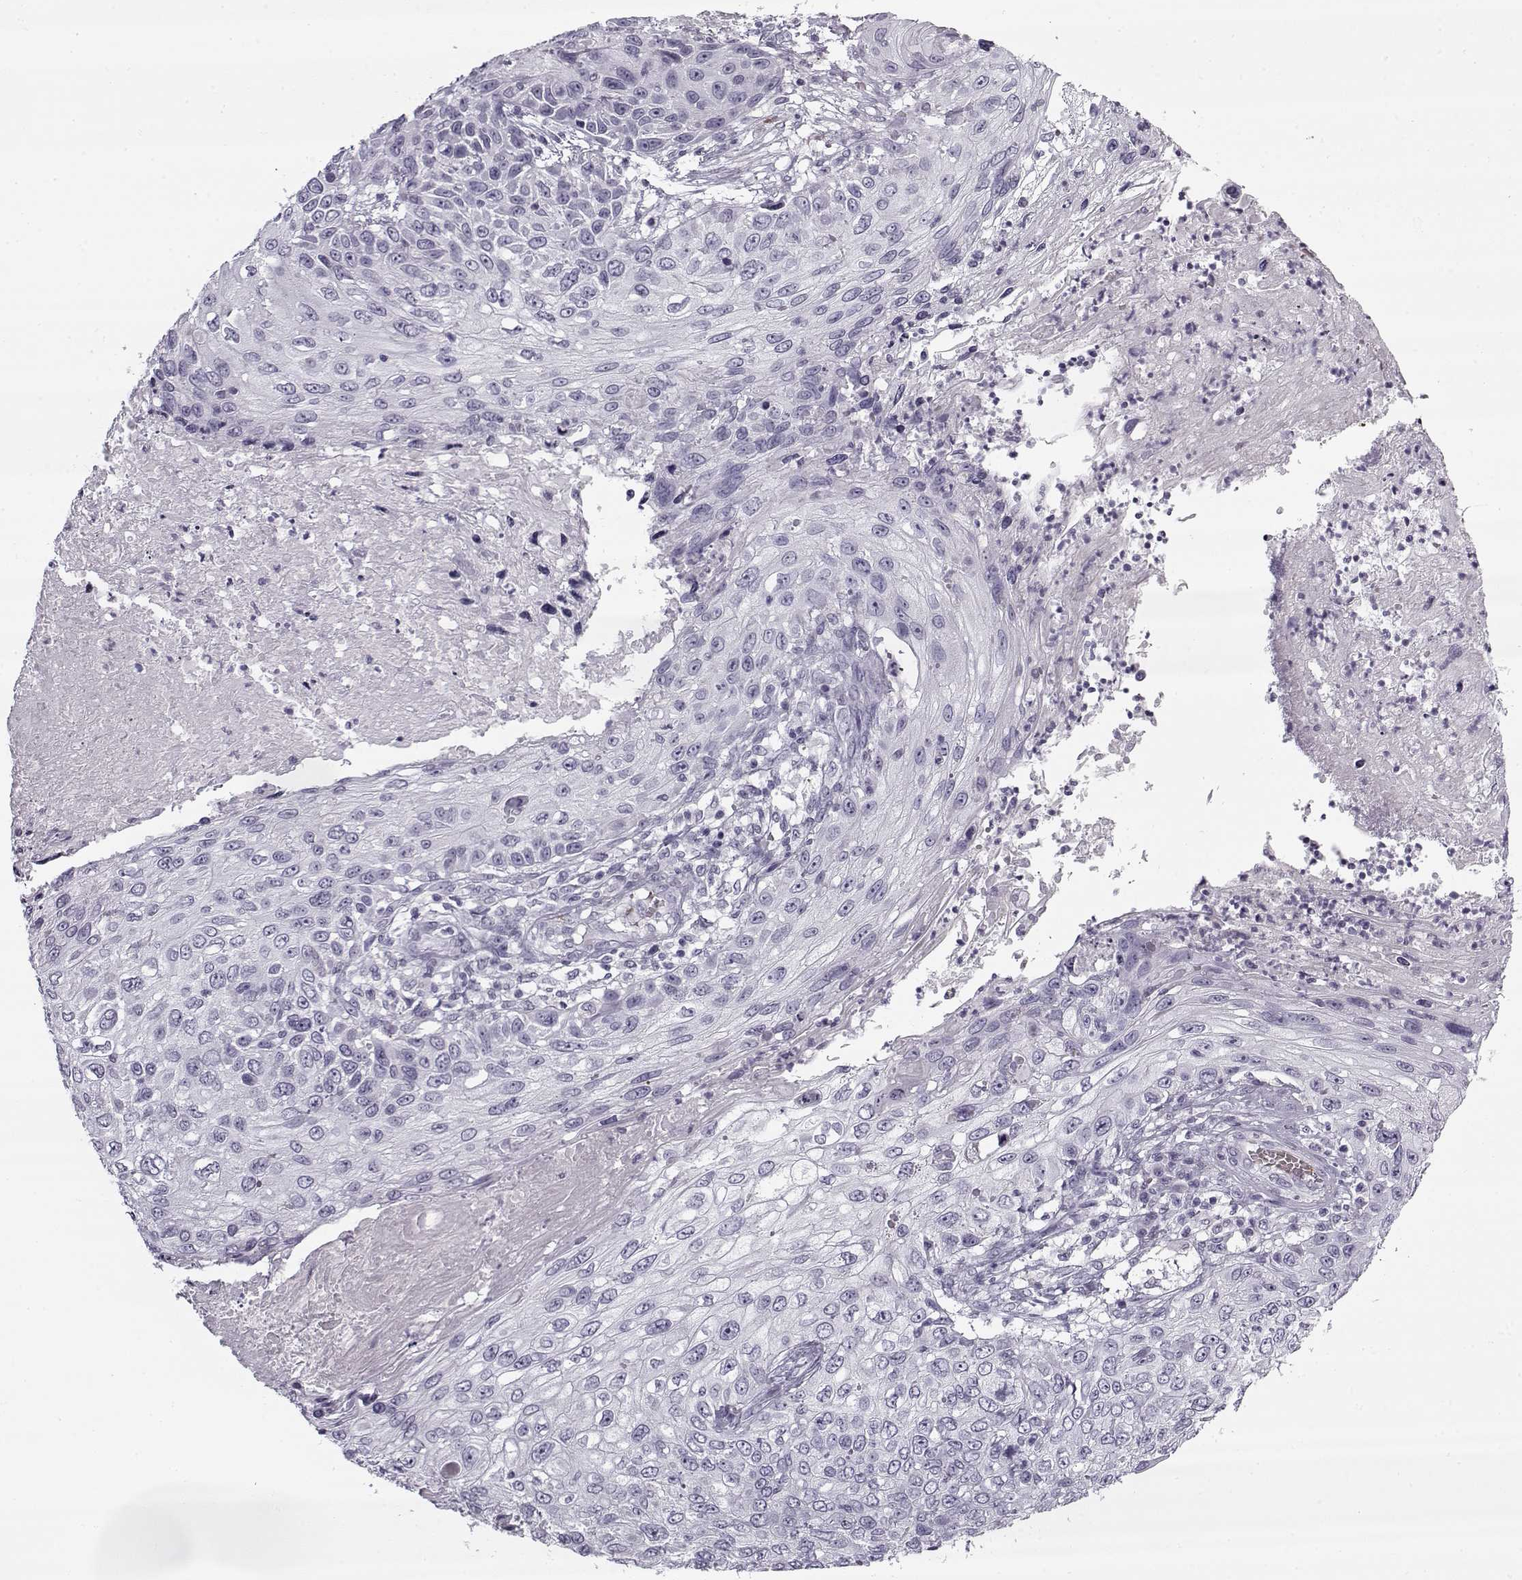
{"staining": {"intensity": "negative", "quantity": "none", "location": "none"}, "tissue": "skin cancer", "cell_type": "Tumor cells", "image_type": "cancer", "snomed": [{"axis": "morphology", "description": "Squamous cell carcinoma, NOS"}, {"axis": "topography", "description": "Skin"}], "caption": "IHC of skin squamous cell carcinoma demonstrates no positivity in tumor cells. (DAB immunohistochemistry (IHC) with hematoxylin counter stain).", "gene": "SNCA", "patient": {"sex": "male", "age": 92}}